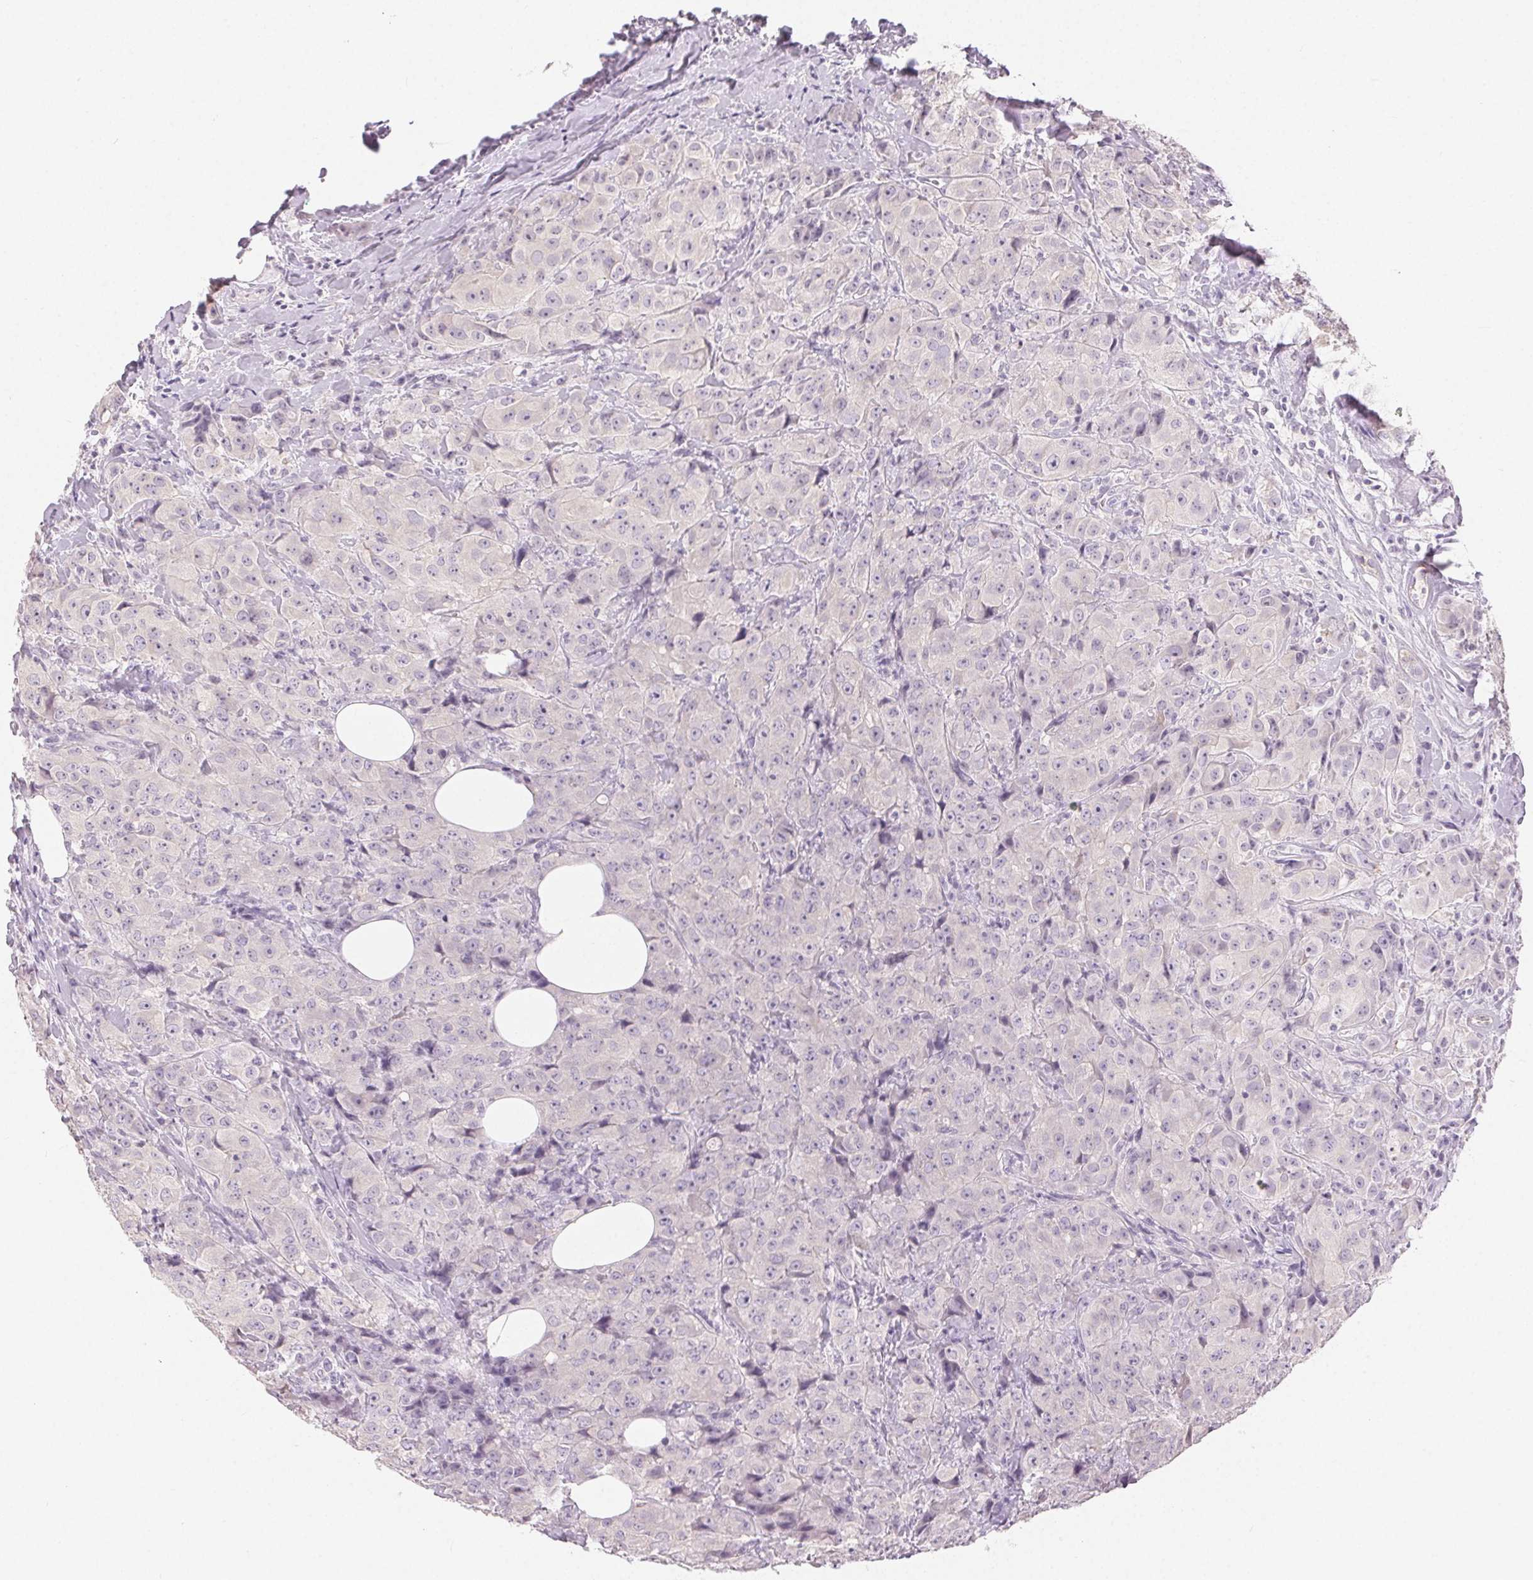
{"staining": {"intensity": "negative", "quantity": "none", "location": "none"}, "tissue": "breast cancer", "cell_type": "Tumor cells", "image_type": "cancer", "snomed": [{"axis": "morphology", "description": "Normal tissue, NOS"}, {"axis": "morphology", "description": "Duct carcinoma"}, {"axis": "topography", "description": "Breast"}], "caption": "The histopathology image reveals no significant staining in tumor cells of breast cancer (infiltrating ductal carcinoma).", "gene": "SFTPD", "patient": {"sex": "female", "age": 43}}